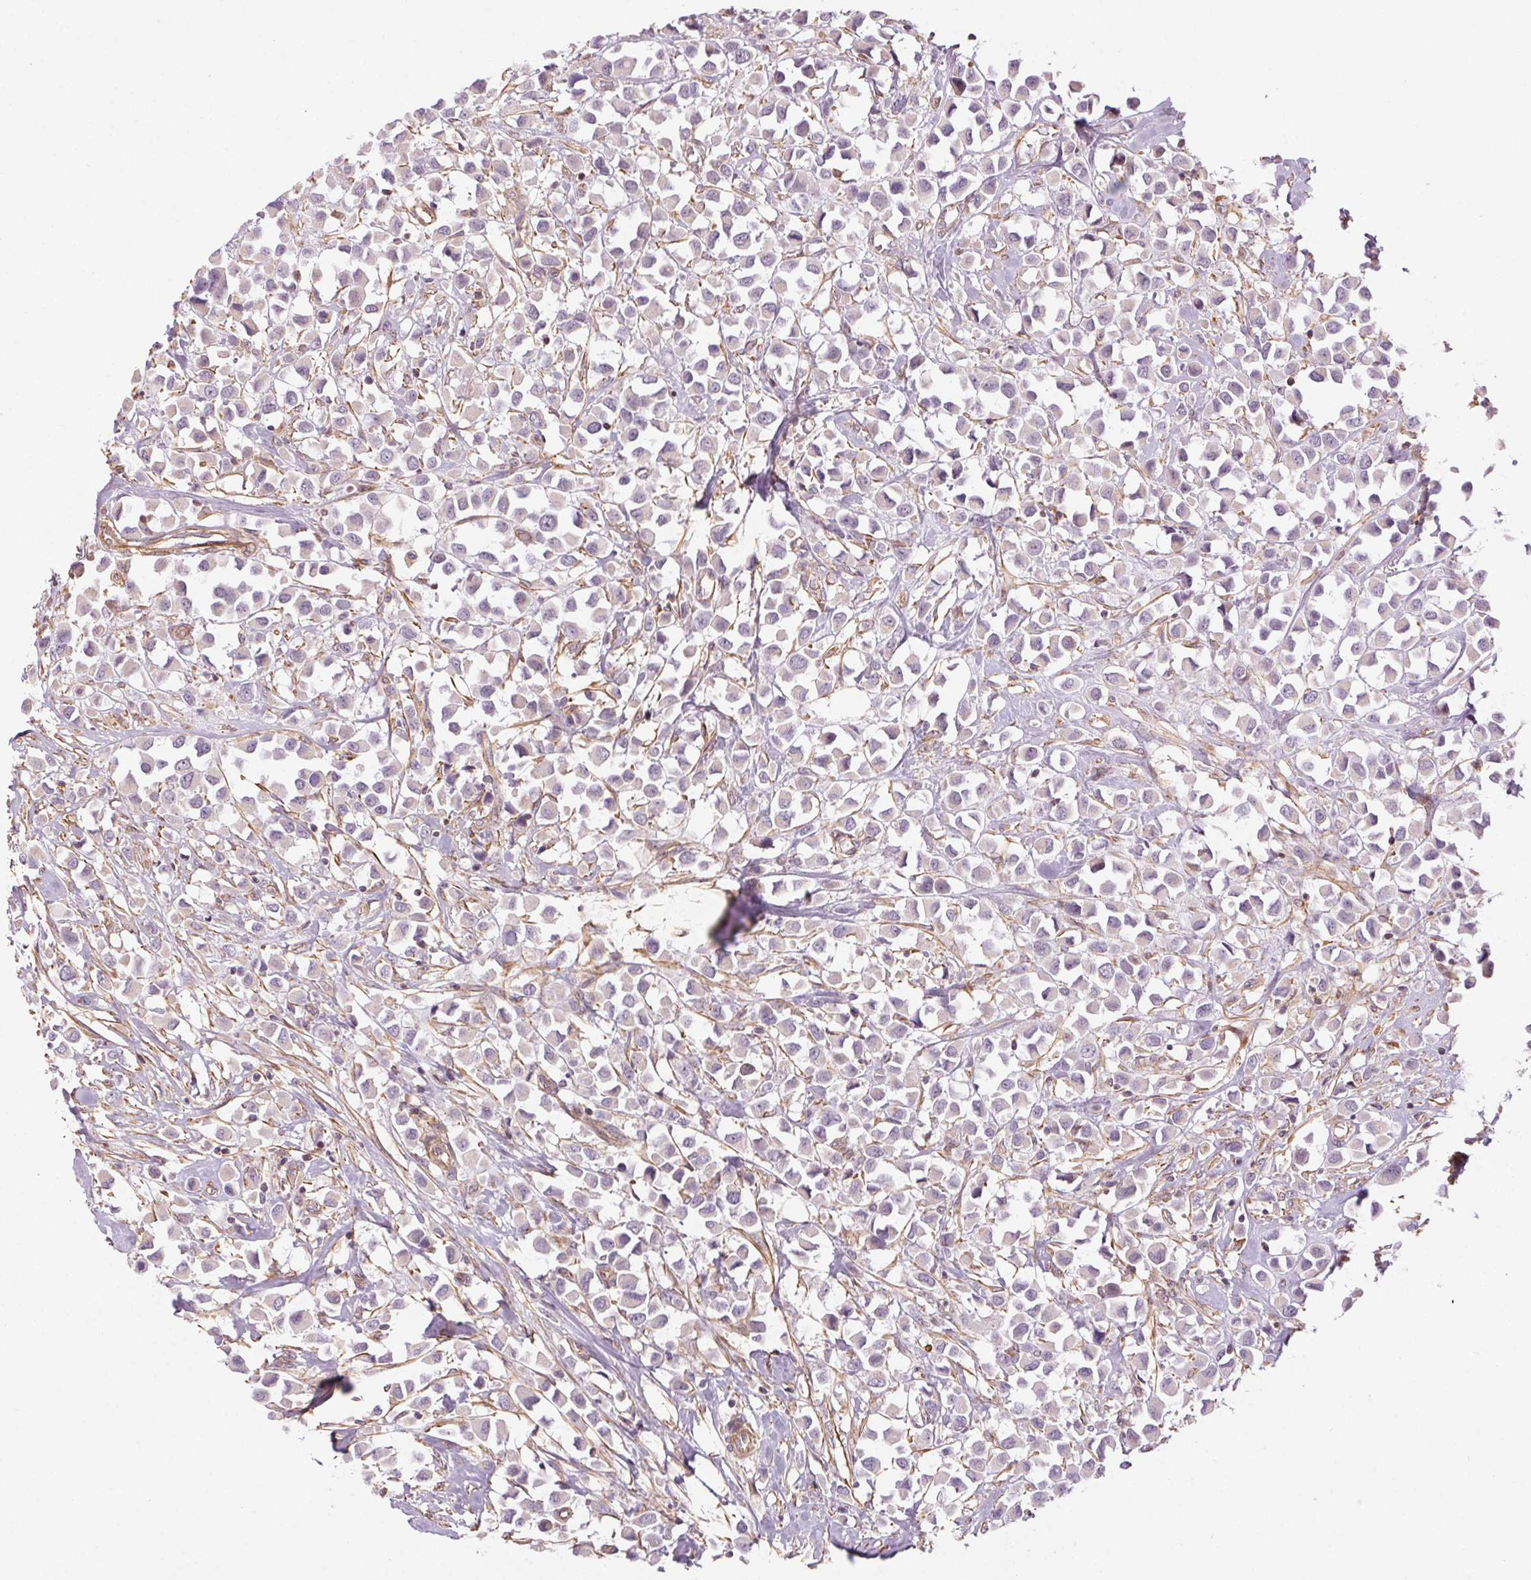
{"staining": {"intensity": "negative", "quantity": "none", "location": "none"}, "tissue": "breast cancer", "cell_type": "Tumor cells", "image_type": "cancer", "snomed": [{"axis": "morphology", "description": "Duct carcinoma"}, {"axis": "topography", "description": "Breast"}], "caption": "This is an immunohistochemistry (IHC) image of human invasive ductal carcinoma (breast). There is no positivity in tumor cells.", "gene": "CCSER1", "patient": {"sex": "female", "age": 61}}